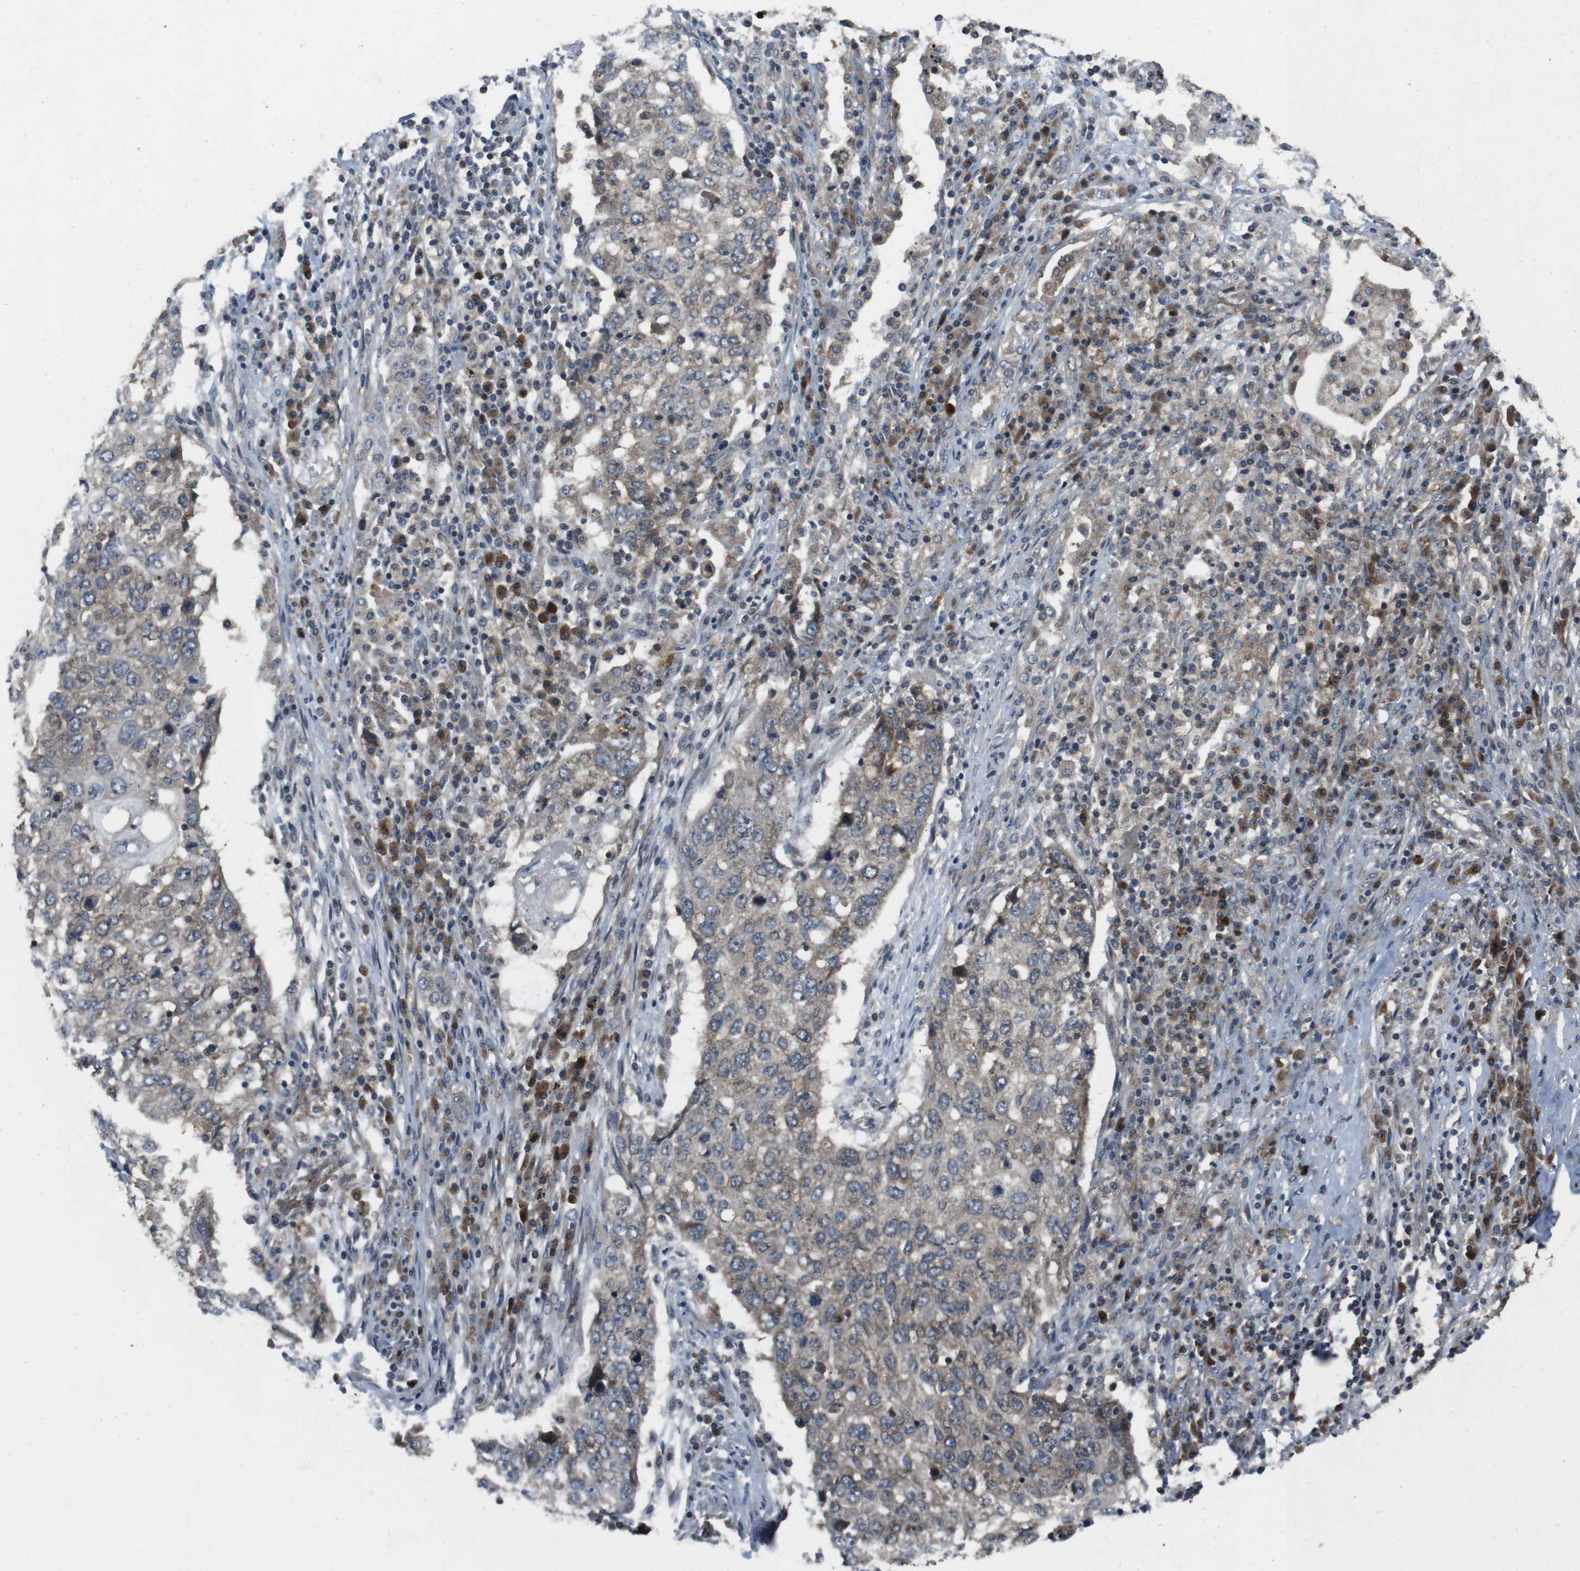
{"staining": {"intensity": "weak", "quantity": ">75%", "location": "cytoplasmic/membranous"}, "tissue": "lung cancer", "cell_type": "Tumor cells", "image_type": "cancer", "snomed": [{"axis": "morphology", "description": "Squamous cell carcinoma, NOS"}, {"axis": "topography", "description": "Lung"}], "caption": "Brown immunohistochemical staining in human lung cancer (squamous cell carcinoma) demonstrates weak cytoplasmic/membranous positivity in approximately >75% of tumor cells. Nuclei are stained in blue.", "gene": "SLC22A23", "patient": {"sex": "female", "age": 63}}